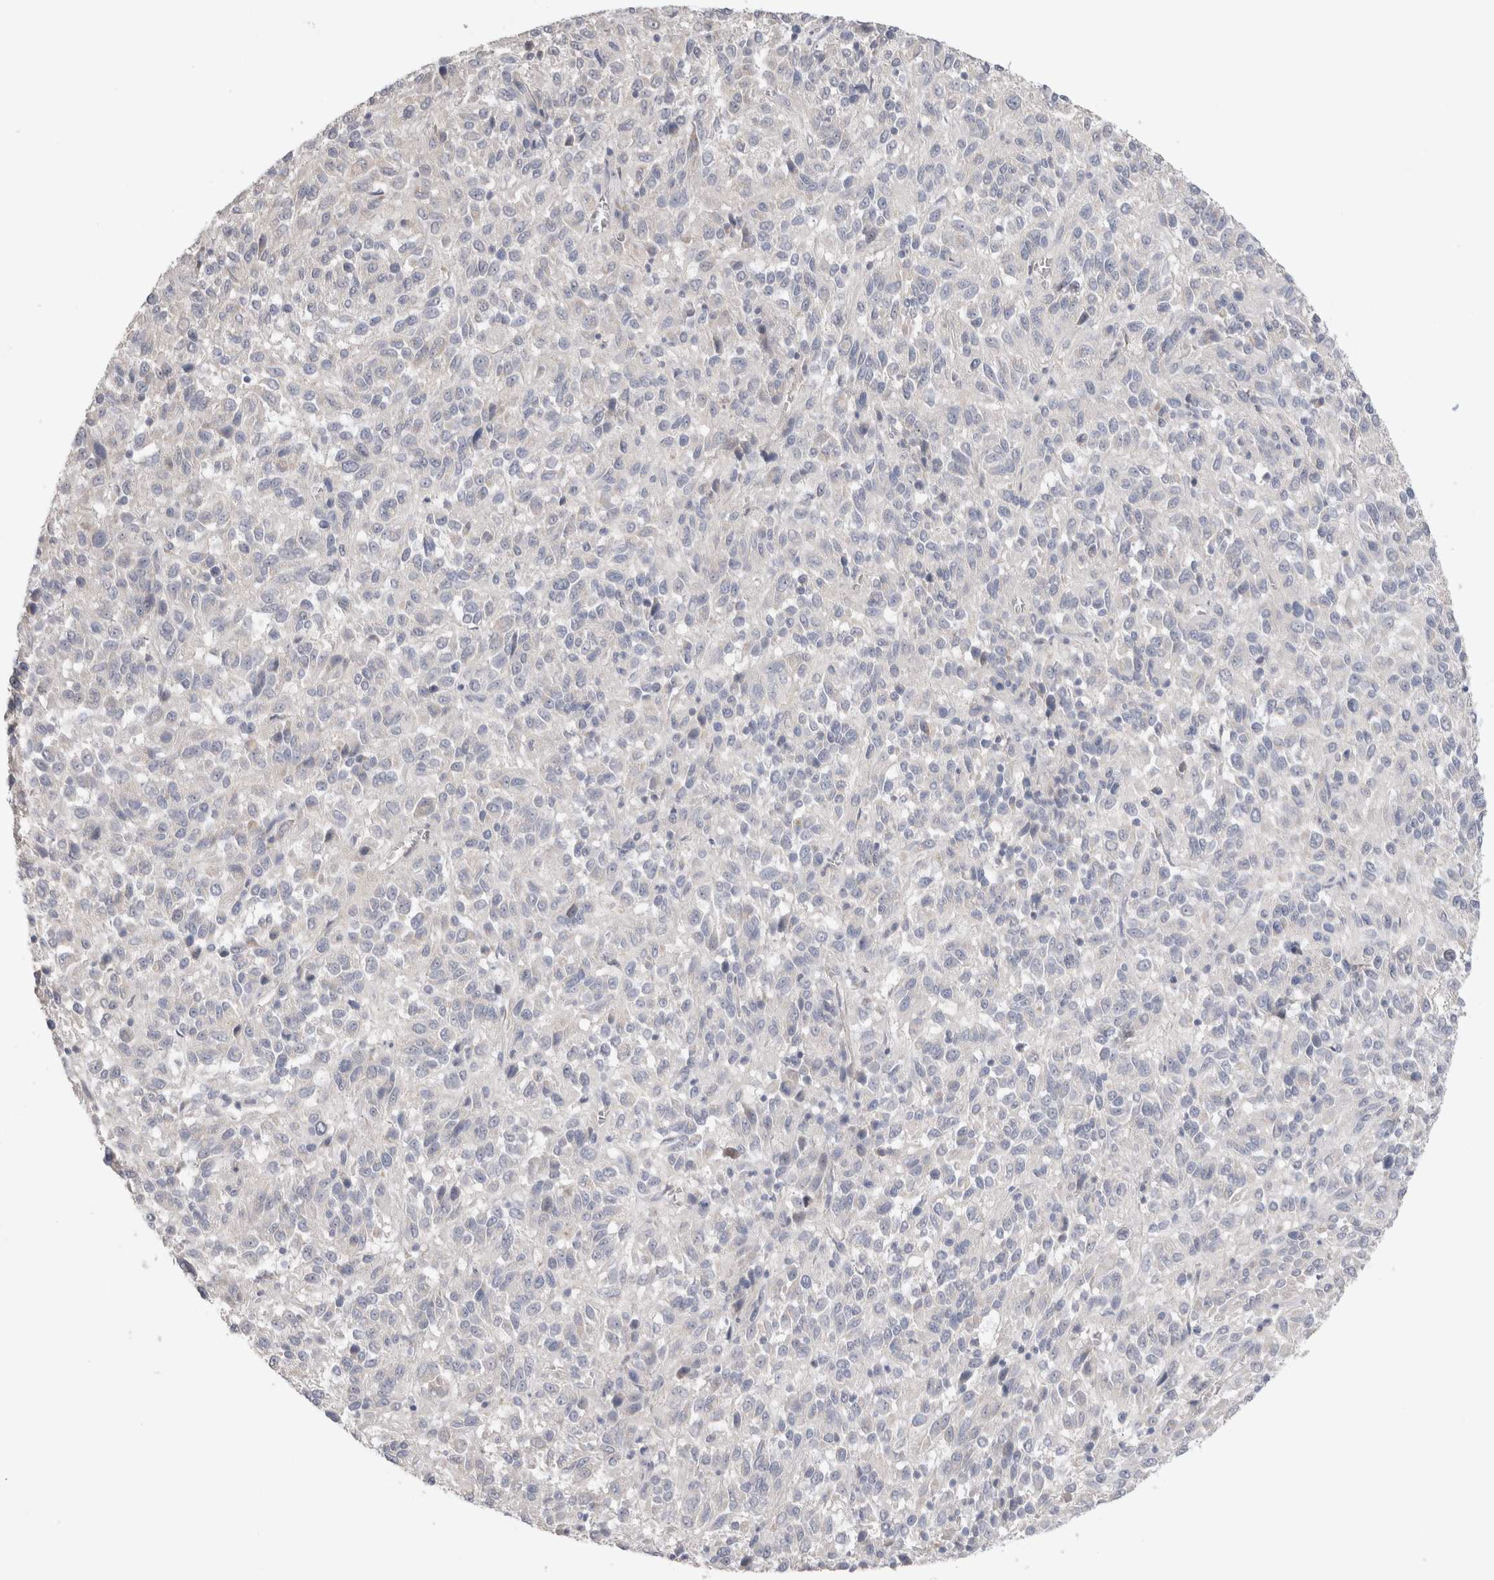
{"staining": {"intensity": "negative", "quantity": "none", "location": "none"}, "tissue": "melanoma", "cell_type": "Tumor cells", "image_type": "cancer", "snomed": [{"axis": "morphology", "description": "Malignant melanoma, Metastatic site"}, {"axis": "topography", "description": "Lung"}], "caption": "Protein analysis of malignant melanoma (metastatic site) exhibits no significant expression in tumor cells.", "gene": "DMD", "patient": {"sex": "male", "age": 64}}